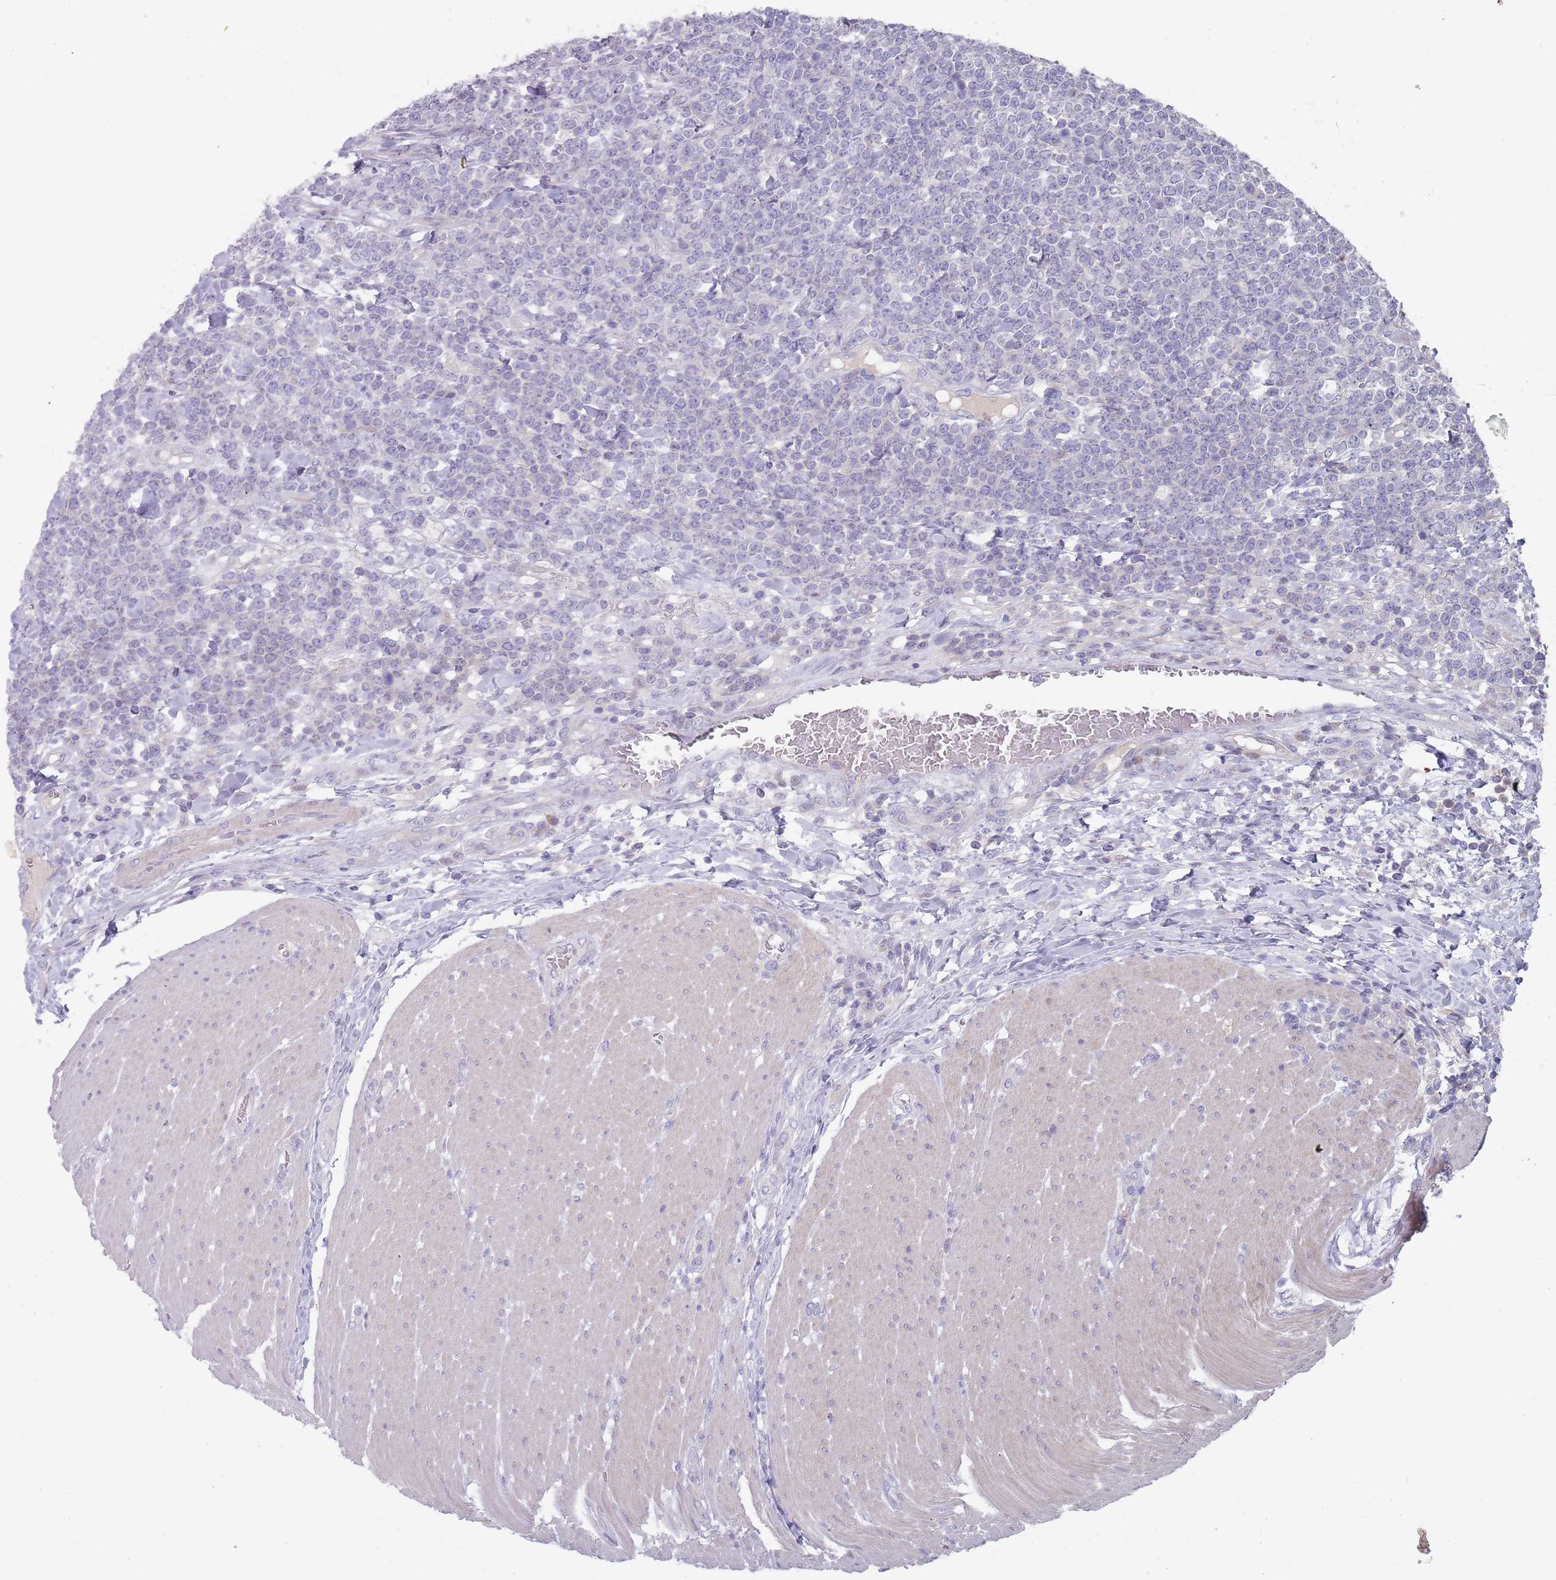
{"staining": {"intensity": "negative", "quantity": "none", "location": "none"}, "tissue": "lymphoma", "cell_type": "Tumor cells", "image_type": "cancer", "snomed": [{"axis": "morphology", "description": "Malignant lymphoma, non-Hodgkin's type, High grade"}, {"axis": "topography", "description": "Small intestine"}], "caption": "IHC of human high-grade malignant lymphoma, non-Hodgkin's type shows no positivity in tumor cells. The staining is performed using DAB (3,3'-diaminobenzidine) brown chromogen with nuclei counter-stained in using hematoxylin.", "gene": "PRAC1", "patient": {"sex": "male", "age": 8}}